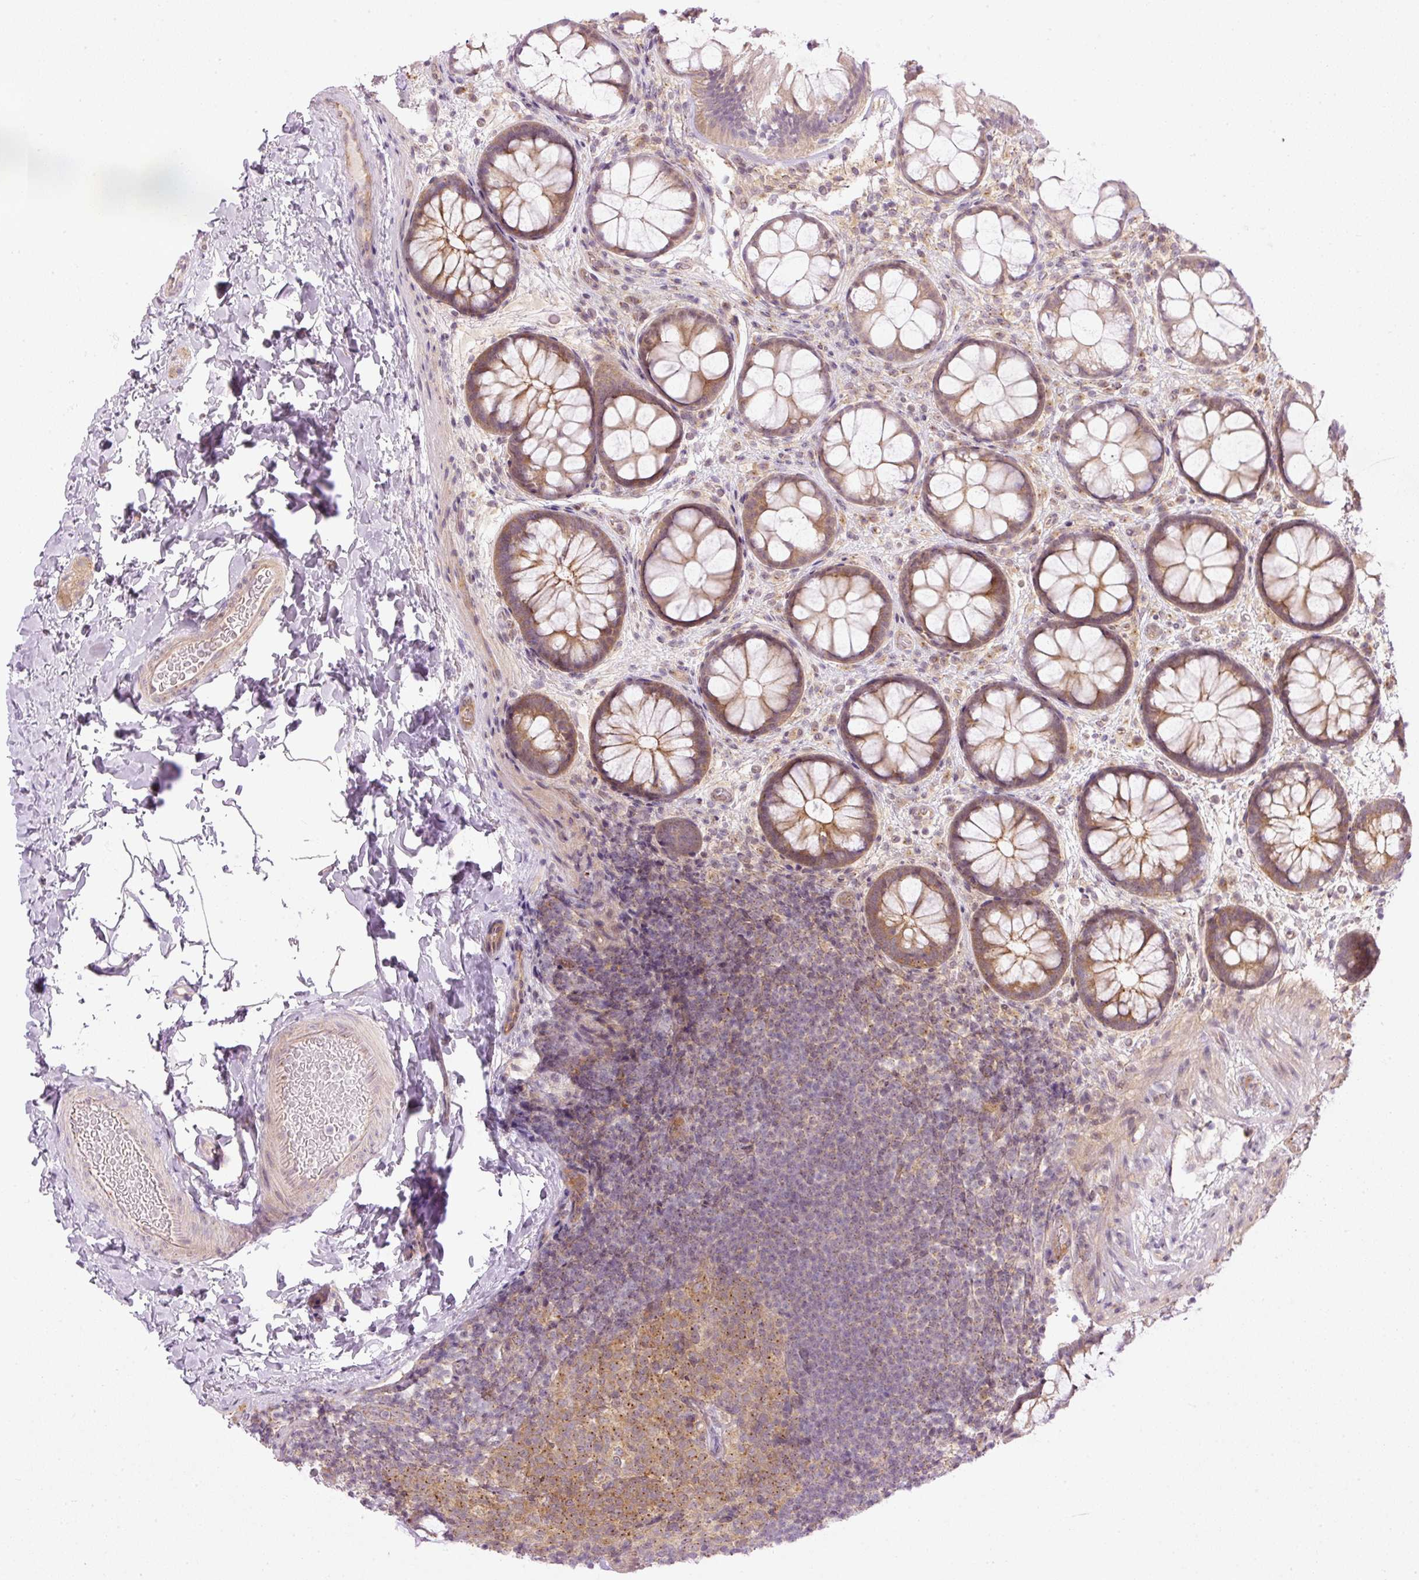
{"staining": {"intensity": "weak", "quantity": ">75%", "location": "cytoplasmic/membranous"}, "tissue": "colon", "cell_type": "Endothelial cells", "image_type": "normal", "snomed": [{"axis": "morphology", "description": "Normal tissue, NOS"}, {"axis": "topography", "description": "Colon"}], "caption": "The immunohistochemical stain highlights weak cytoplasmic/membranous expression in endothelial cells of unremarkable colon. The staining was performed using DAB (3,3'-diaminobenzidine), with brown indicating positive protein expression. Nuclei are stained blue with hematoxylin.", "gene": "MZT2A", "patient": {"sex": "male", "age": 46}}